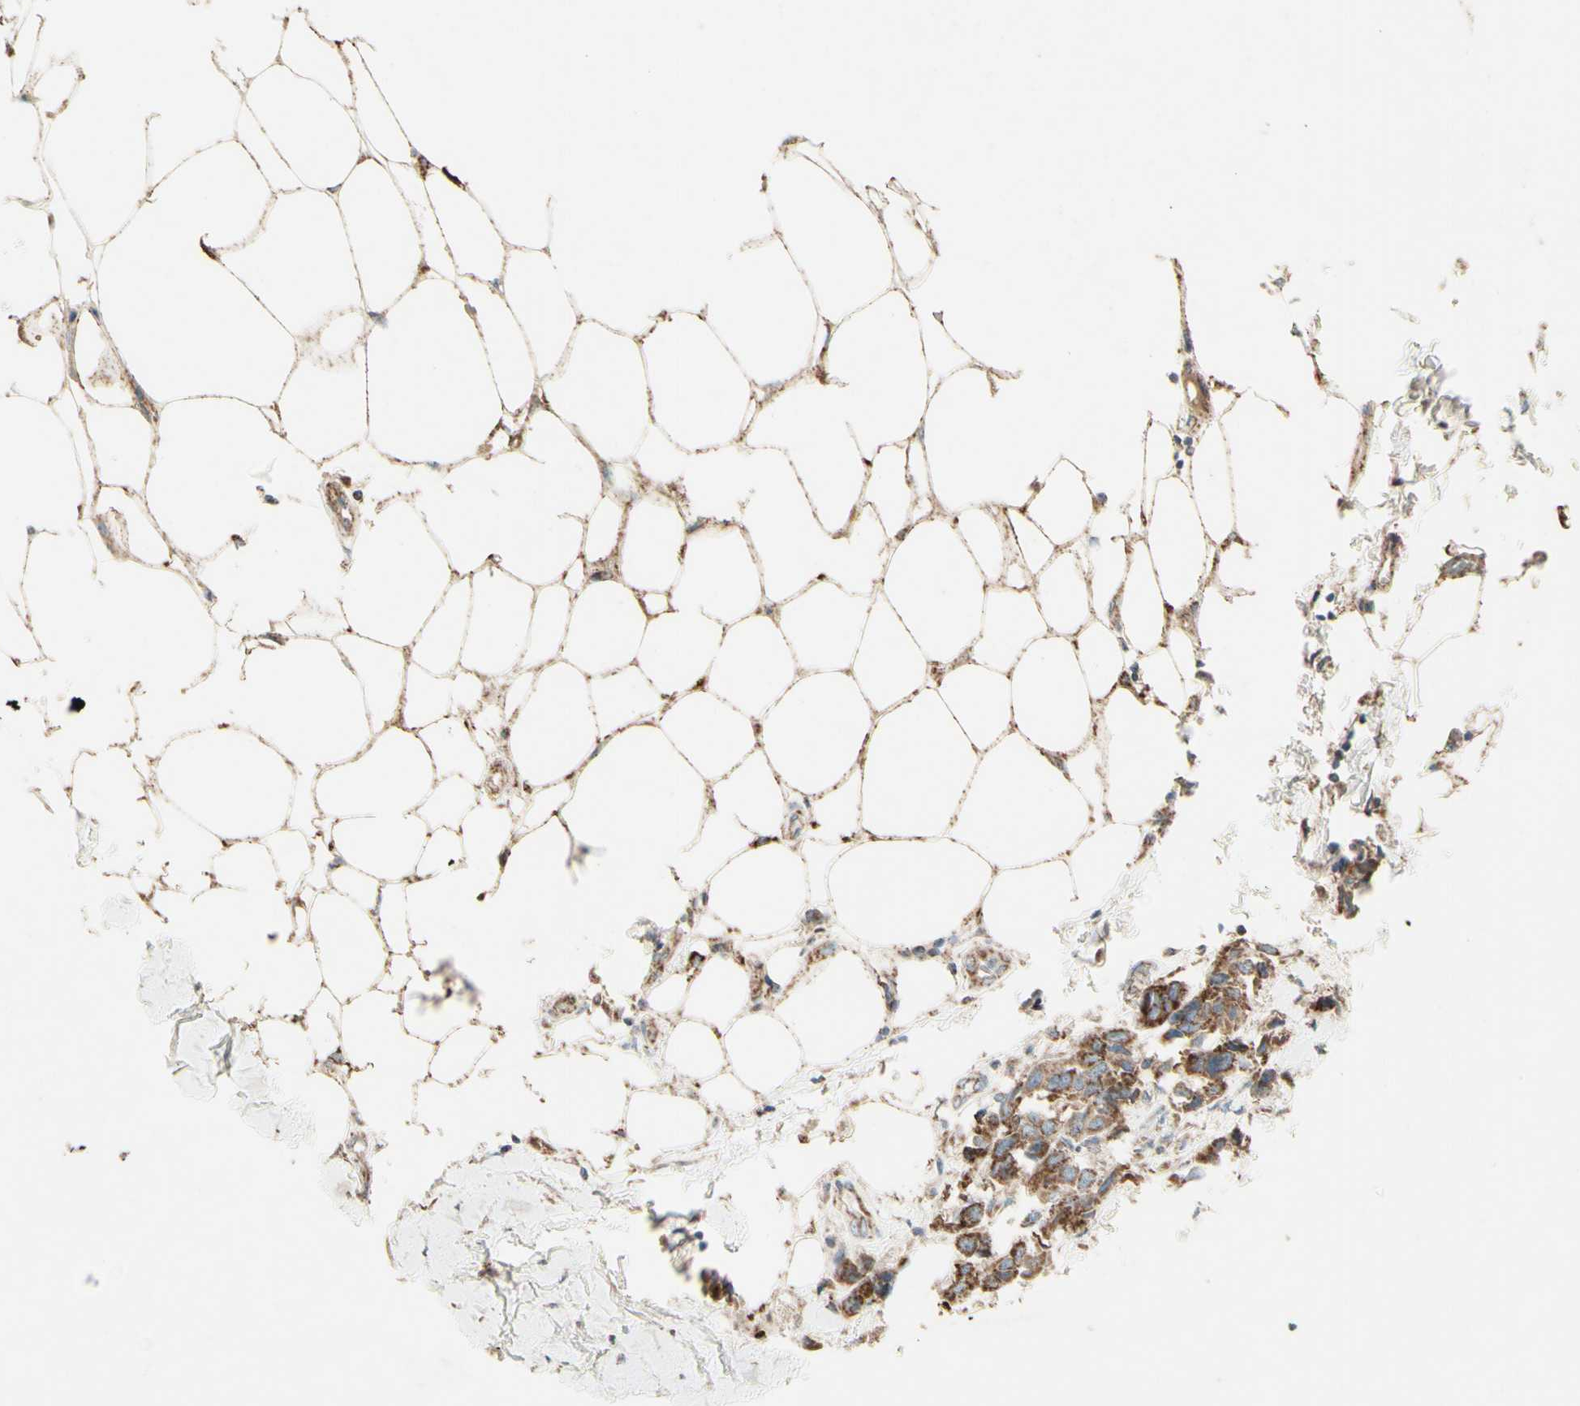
{"staining": {"intensity": "strong", "quantity": ">75%", "location": "cytoplasmic/membranous"}, "tissue": "breast cancer", "cell_type": "Tumor cells", "image_type": "cancer", "snomed": [{"axis": "morphology", "description": "Duct carcinoma"}, {"axis": "topography", "description": "Breast"}], "caption": "An immunohistochemistry histopathology image of neoplastic tissue is shown. Protein staining in brown shows strong cytoplasmic/membranous positivity in breast cancer (infiltrating ductal carcinoma) within tumor cells. The protein of interest is shown in brown color, while the nuclei are stained blue.", "gene": "RHOT1", "patient": {"sex": "female", "age": 80}}